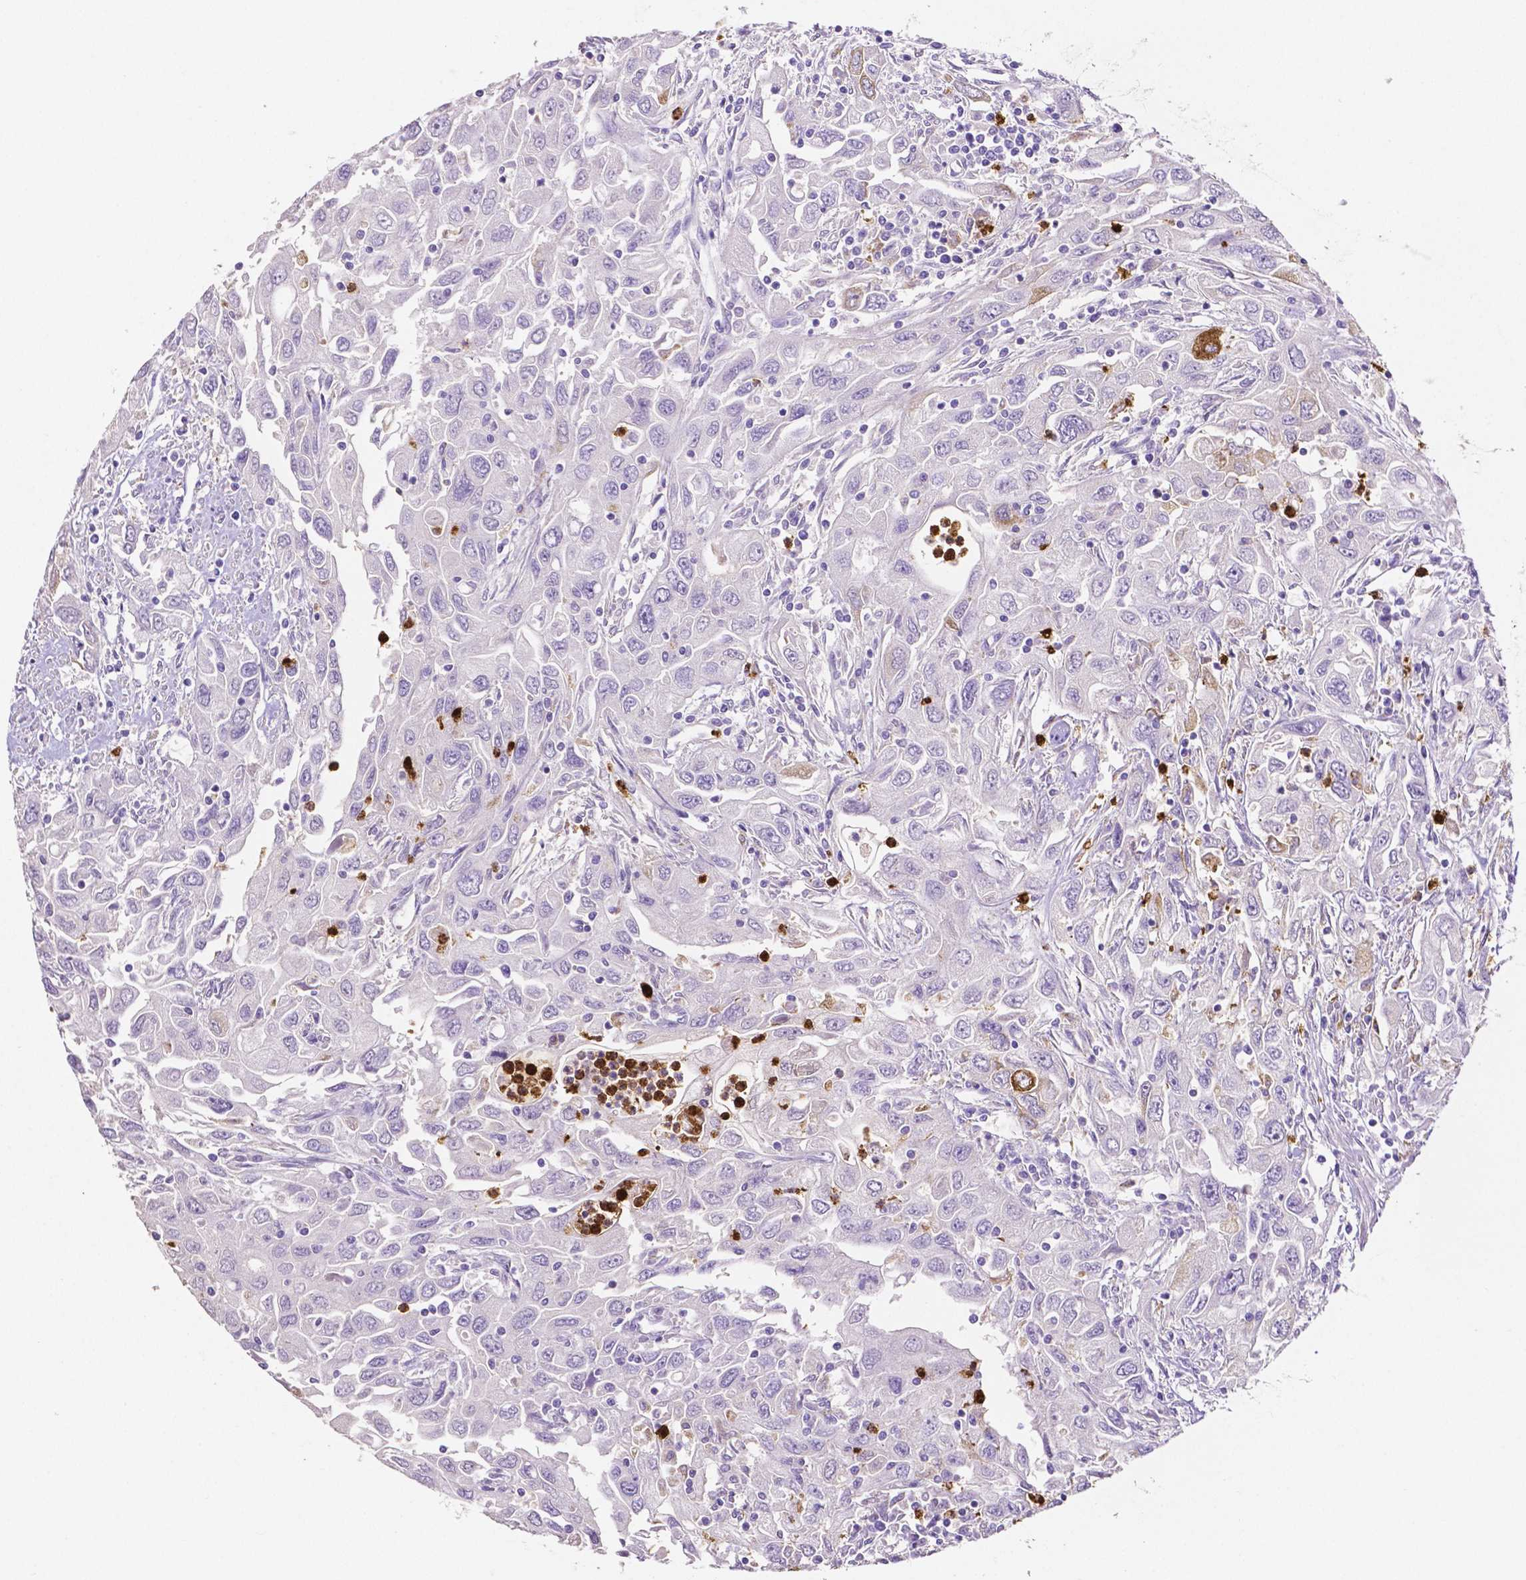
{"staining": {"intensity": "negative", "quantity": "none", "location": "none"}, "tissue": "urothelial cancer", "cell_type": "Tumor cells", "image_type": "cancer", "snomed": [{"axis": "morphology", "description": "Urothelial carcinoma, High grade"}, {"axis": "topography", "description": "Urinary bladder"}], "caption": "The immunohistochemistry (IHC) image has no significant expression in tumor cells of urothelial carcinoma (high-grade) tissue.", "gene": "MMP9", "patient": {"sex": "male", "age": 76}}